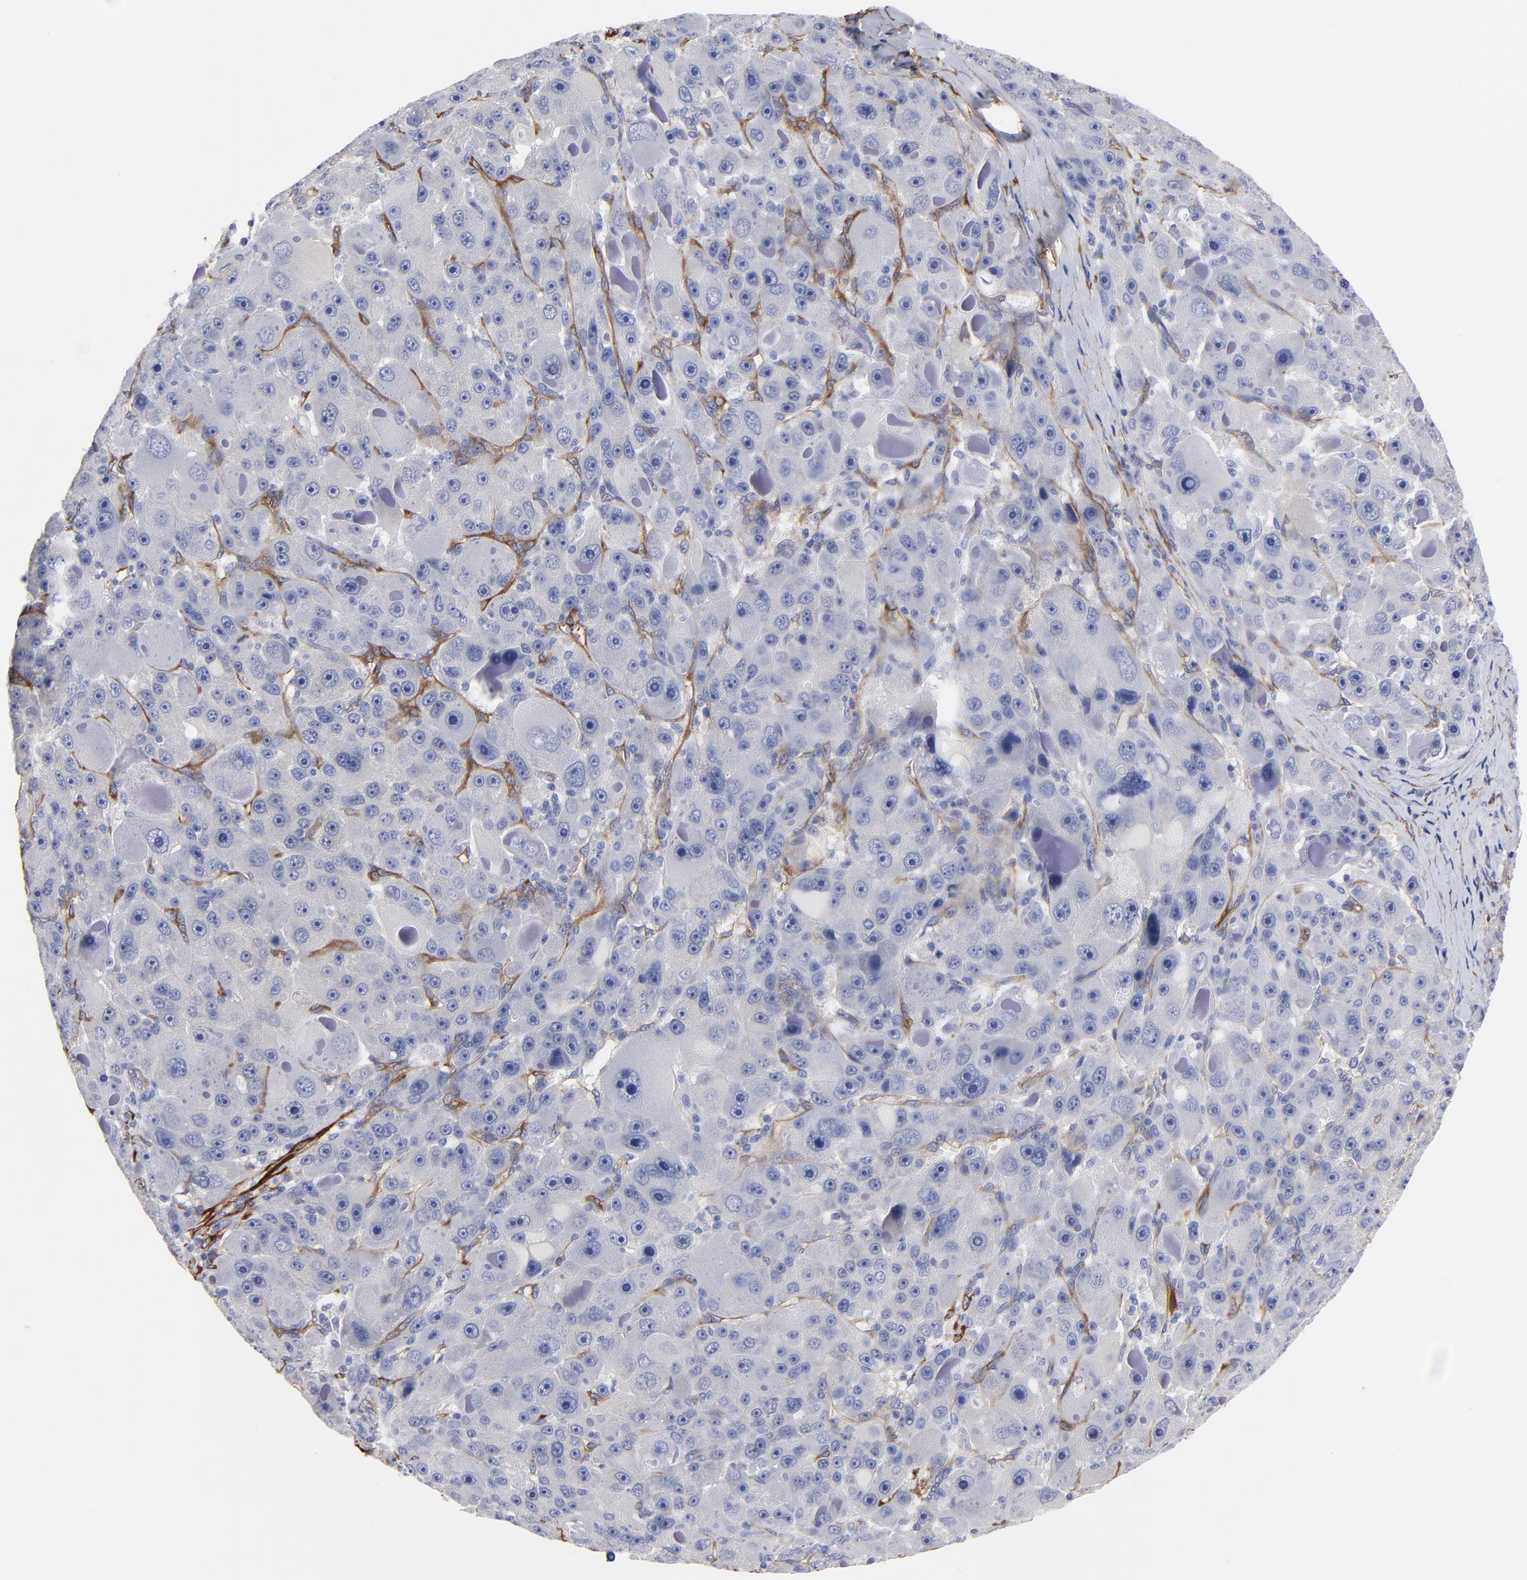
{"staining": {"intensity": "negative", "quantity": "none", "location": "none"}, "tissue": "liver cancer", "cell_type": "Tumor cells", "image_type": "cancer", "snomed": [{"axis": "morphology", "description": "Carcinoma, Hepatocellular, NOS"}, {"axis": "topography", "description": "Liver"}], "caption": "DAB immunohistochemical staining of human liver cancer displays no significant expression in tumor cells.", "gene": "CILP", "patient": {"sex": "male", "age": 76}}